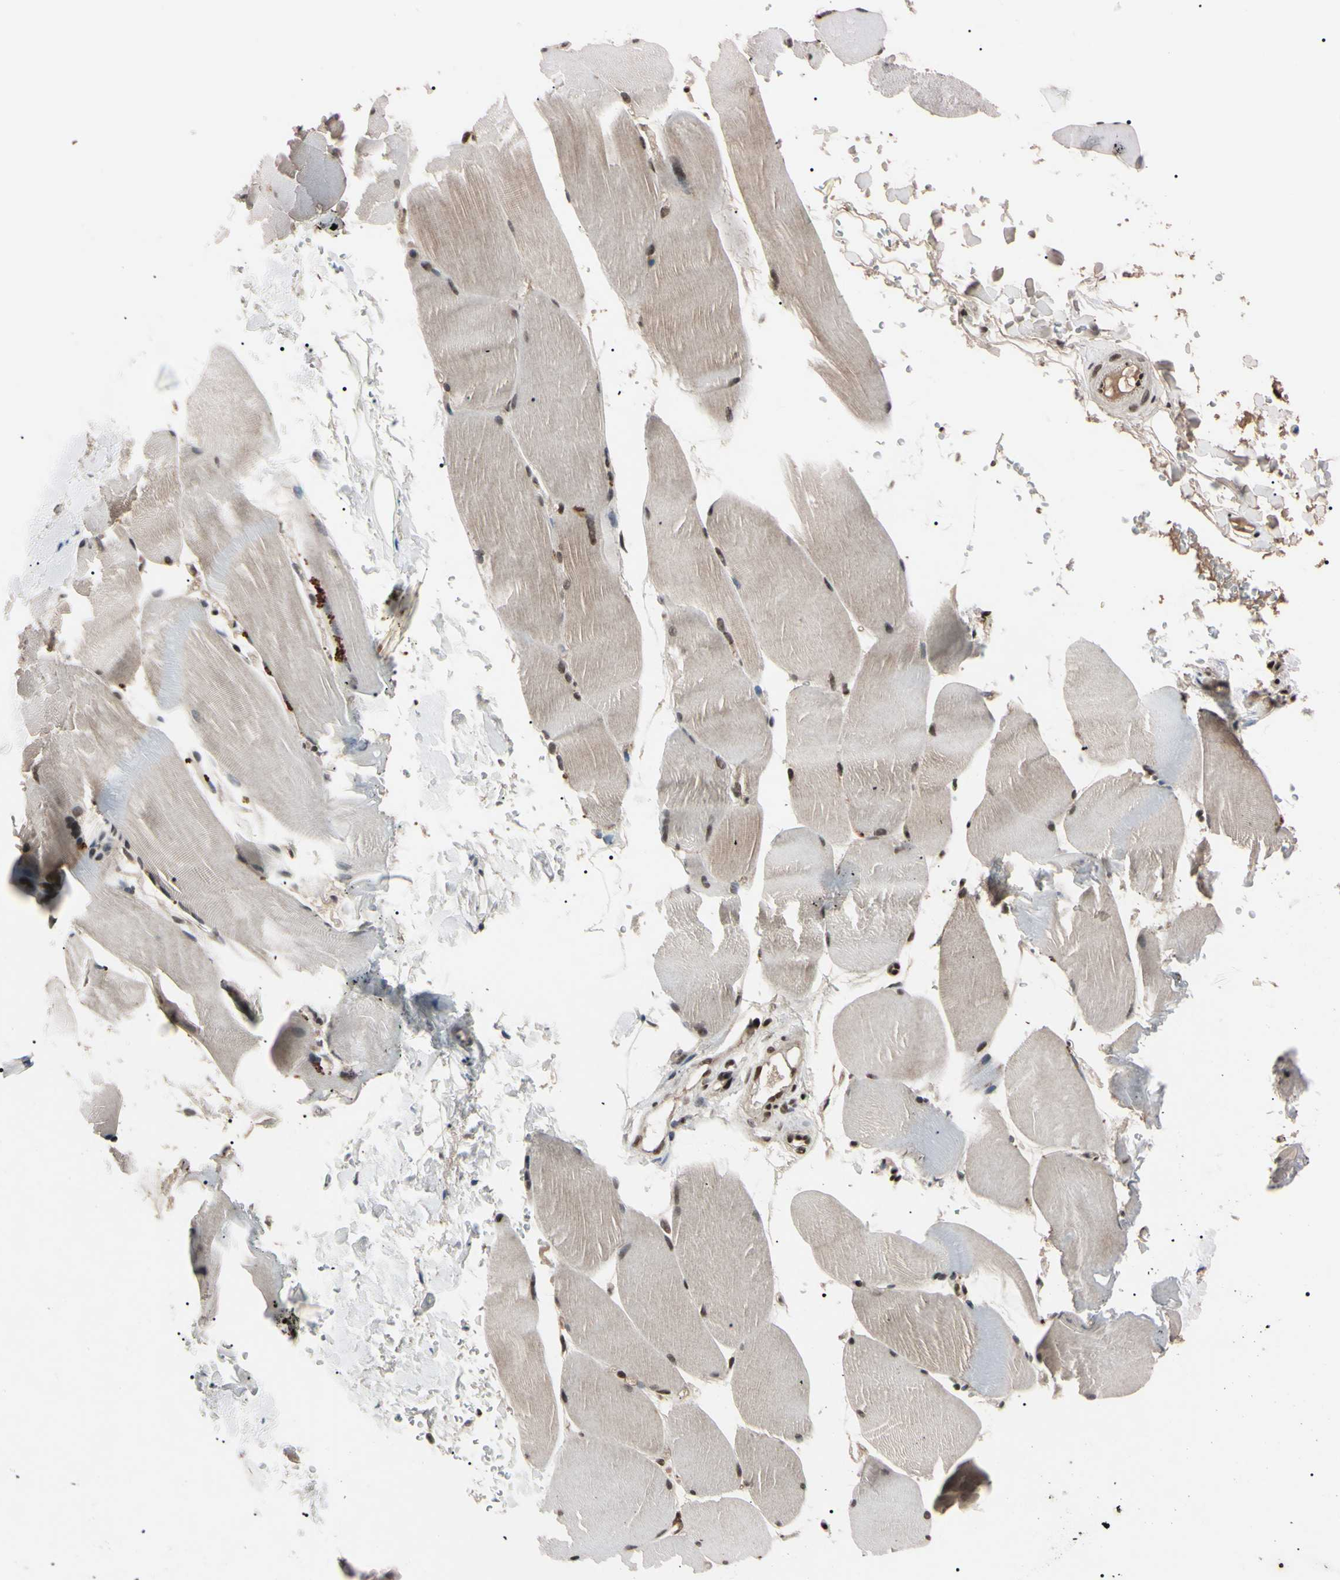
{"staining": {"intensity": "weak", "quantity": "25%-75%", "location": "cytoplasmic/membranous,nuclear"}, "tissue": "skeletal muscle", "cell_type": "Myocytes", "image_type": "normal", "snomed": [{"axis": "morphology", "description": "Normal tissue, NOS"}, {"axis": "topography", "description": "Skin"}, {"axis": "topography", "description": "Skeletal muscle"}], "caption": "Immunohistochemical staining of normal skeletal muscle reveals low levels of weak cytoplasmic/membranous,nuclear positivity in approximately 25%-75% of myocytes. Nuclei are stained in blue.", "gene": "YY1", "patient": {"sex": "male", "age": 83}}